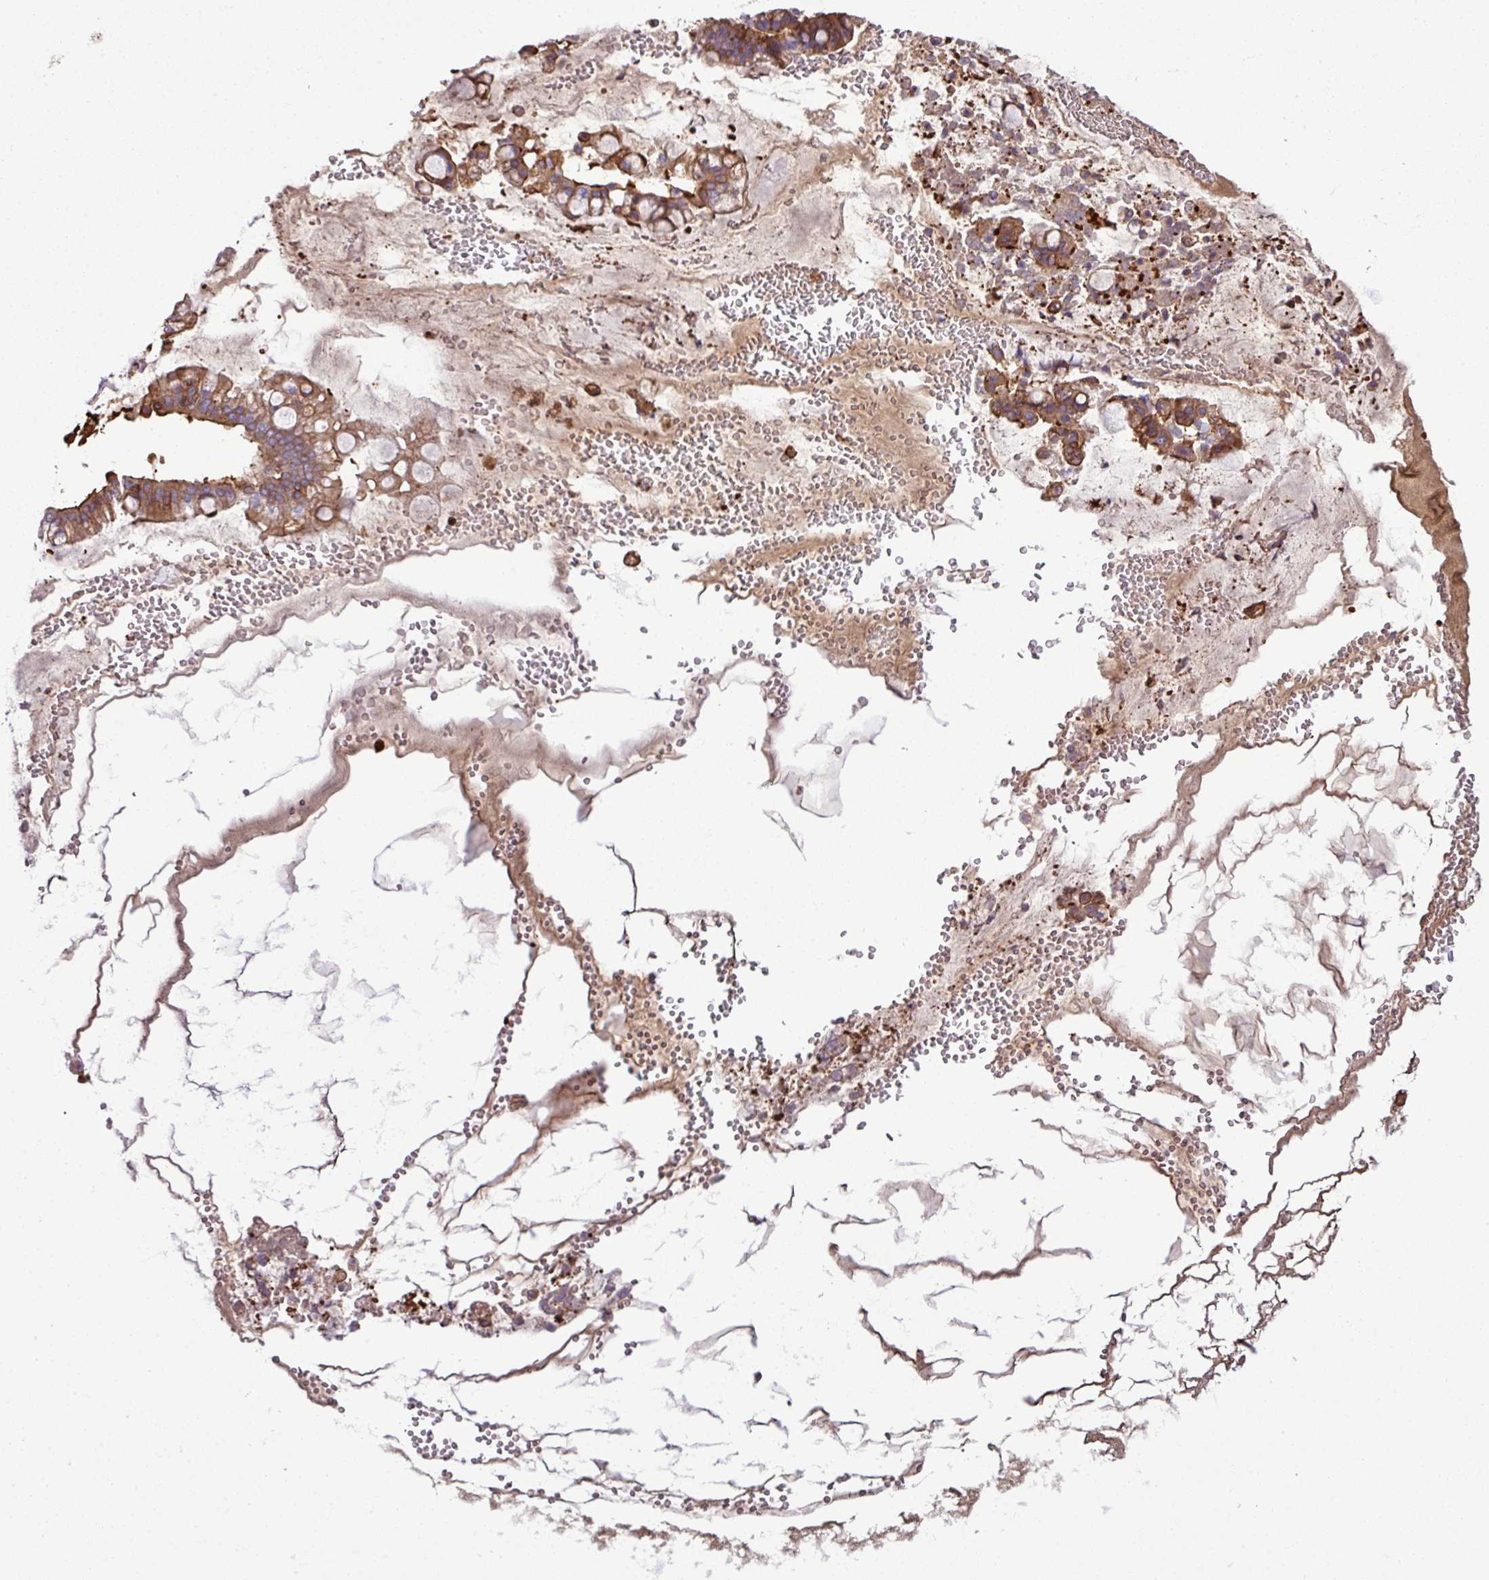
{"staining": {"intensity": "moderate", "quantity": ">75%", "location": "cytoplasmic/membranous"}, "tissue": "ovarian cancer", "cell_type": "Tumor cells", "image_type": "cancer", "snomed": [{"axis": "morphology", "description": "Cystadenocarcinoma, mucinous, NOS"}, {"axis": "topography", "description": "Ovary"}], "caption": "Tumor cells show moderate cytoplasmic/membranous staining in approximately >75% of cells in ovarian mucinous cystadenocarcinoma.", "gene": "PGAP6", "patient": {"sex": "female", "age": 73}}